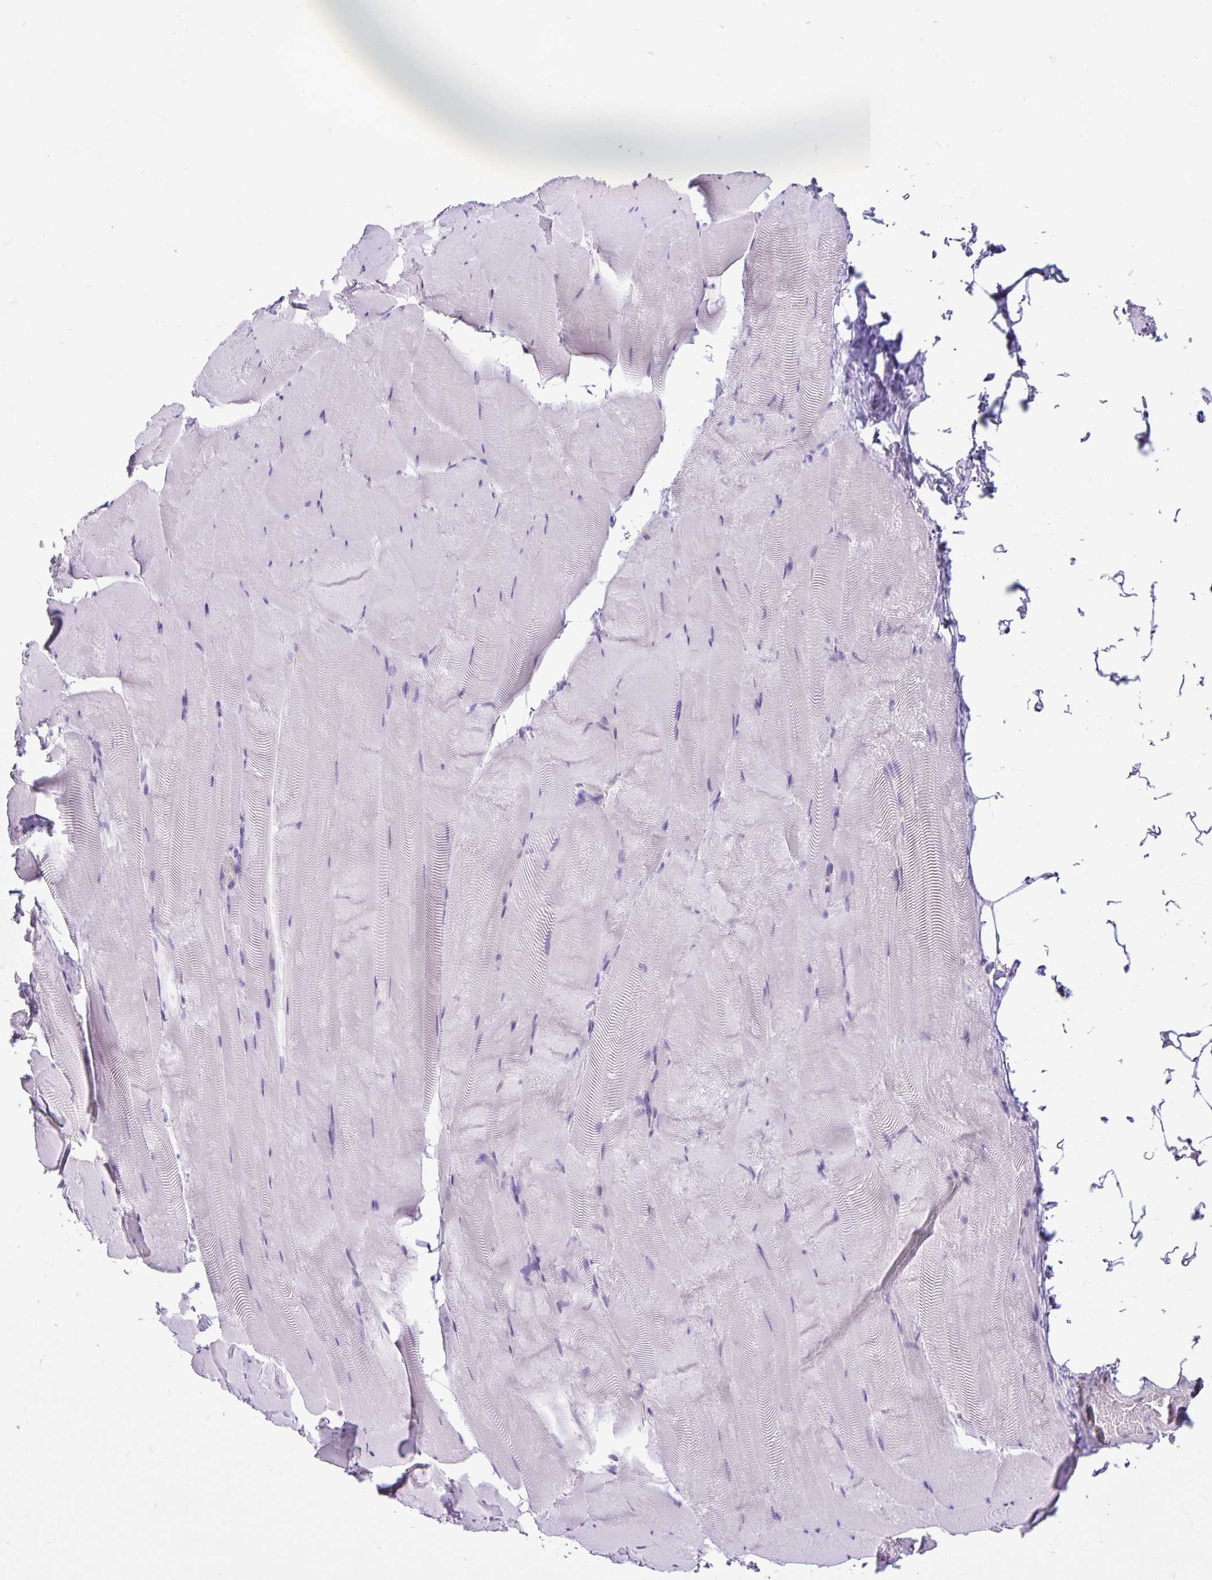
{"staining": {"intensity": "negative", "quantity": "none", "location": "none"}, "tissue": "skeletal muscle", "cell_type": "Myocytes", "image_type": "normal", "snomed": [{"axis": "morphology", "description": "Normal tissue, NOS"}, {"axis": "topography", "description": "Skeletal muscle"}], "caption": "High magnification brightfield microscopy of normal skeletal muscle stained with DAB (3,3'-diaminobenzidine) (brown) and counterstained with hematoxylin (blue): myocytes show no significant staining.", "gene": "TAX1BP3", "patient": {"sex": "female", "age": 64}}